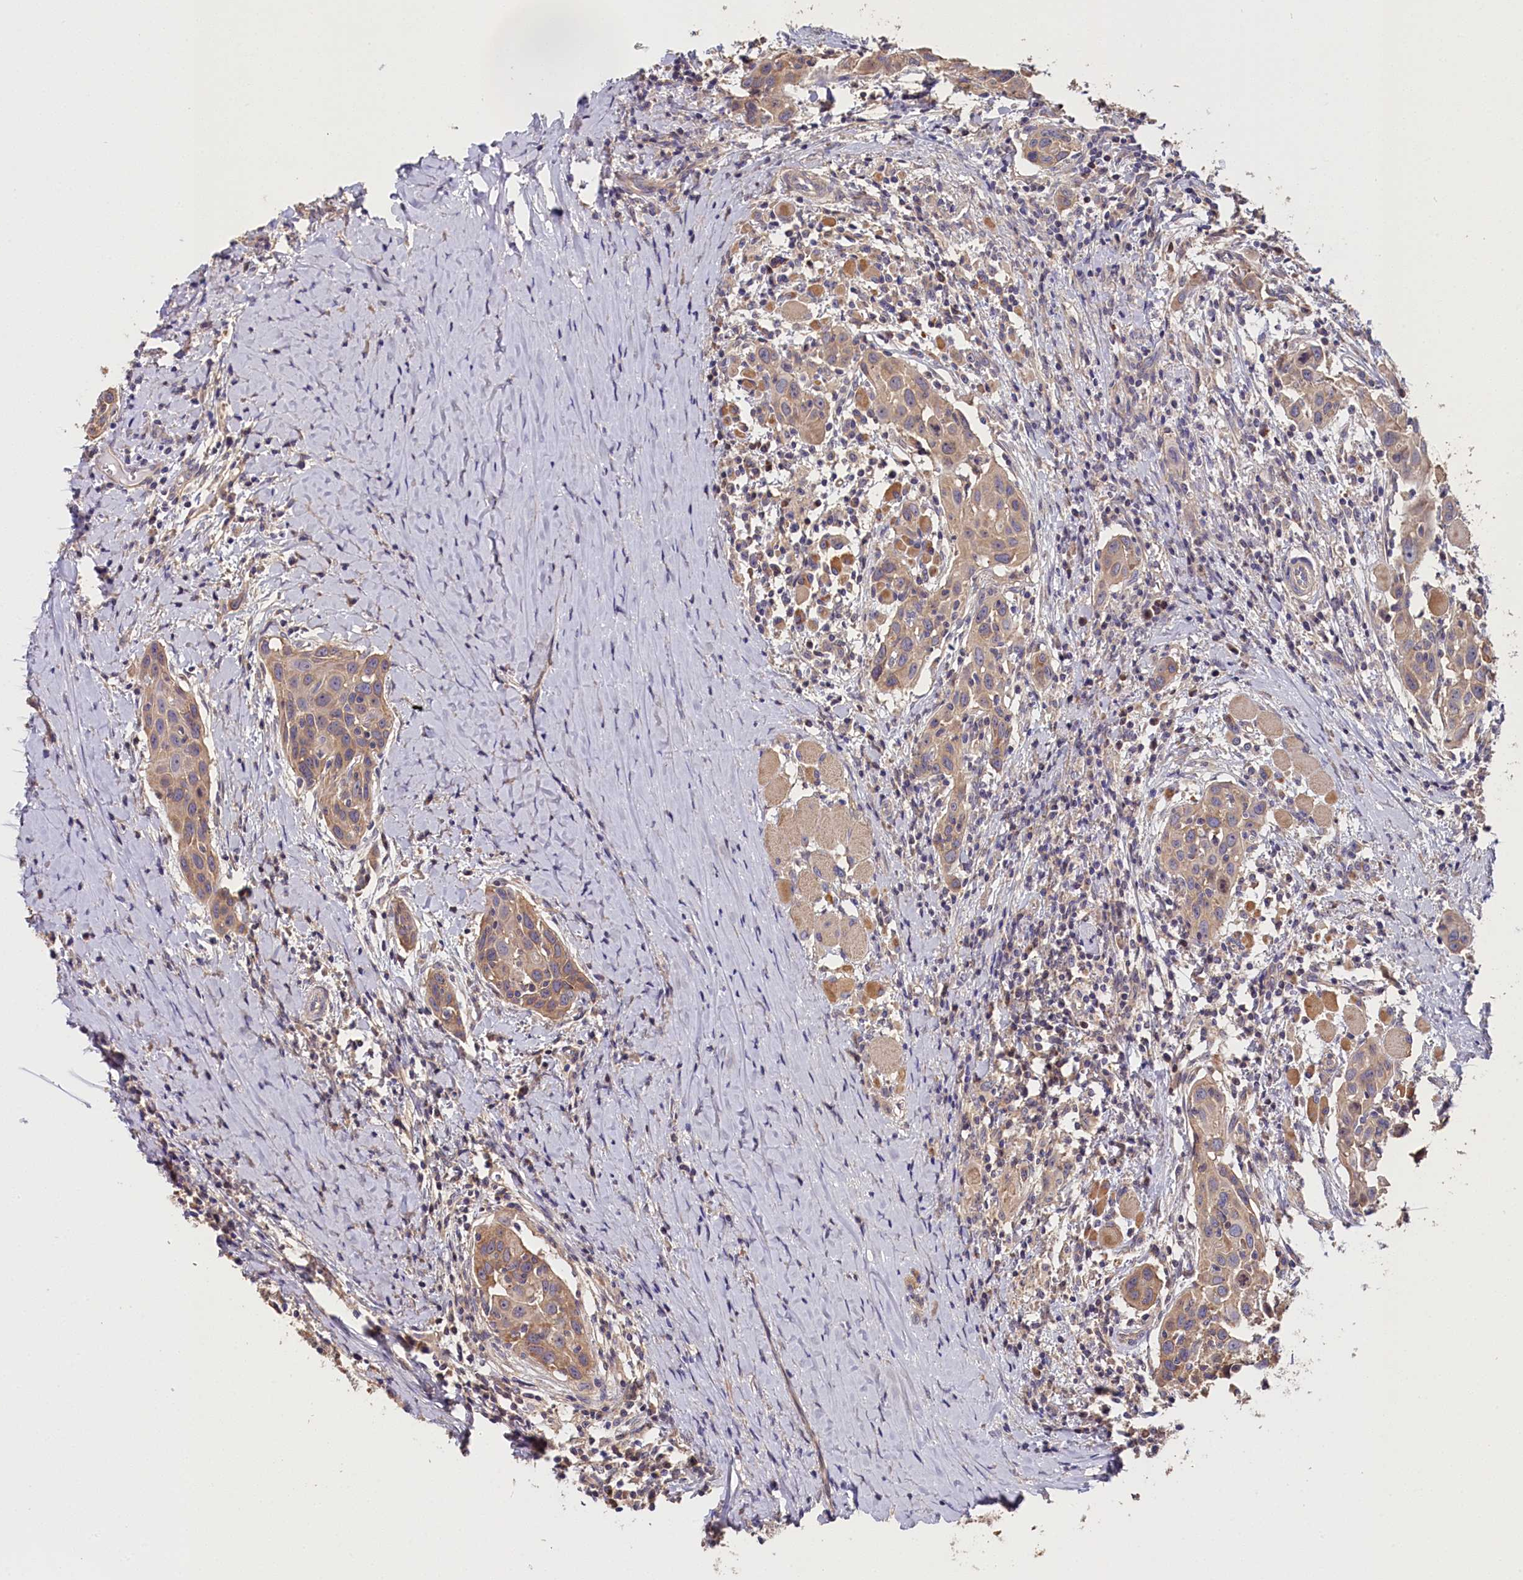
{"staining": {"intensity": "weak", "quantity": ">75%", "location": "cytoplasmic/membranous"}, "tissue": "head and neck cancer", "cell_type": "Tumor cells", "image_type": "cancer", "snomed": [{"axis": "morphology", "description": "Squamous cell carcinoma, NOS"}, {"axis": "topography", "description": "Oral tissue"}, {"axis": "topography", "description": "Head-Neck"}], "caption": "Immunohistochemistry (IHC) micrograph of neoplastic tissue: head and neck cancer stained using immunohistochemistry exhibits low levels of weak protein expression localized specifically in the cytoplasmic/membranous of tumor cells, appearing as a cytoplasmic/membranous brown color.", "gene": "KATNB1", "patient": {"sex": "female", "age": 50}}